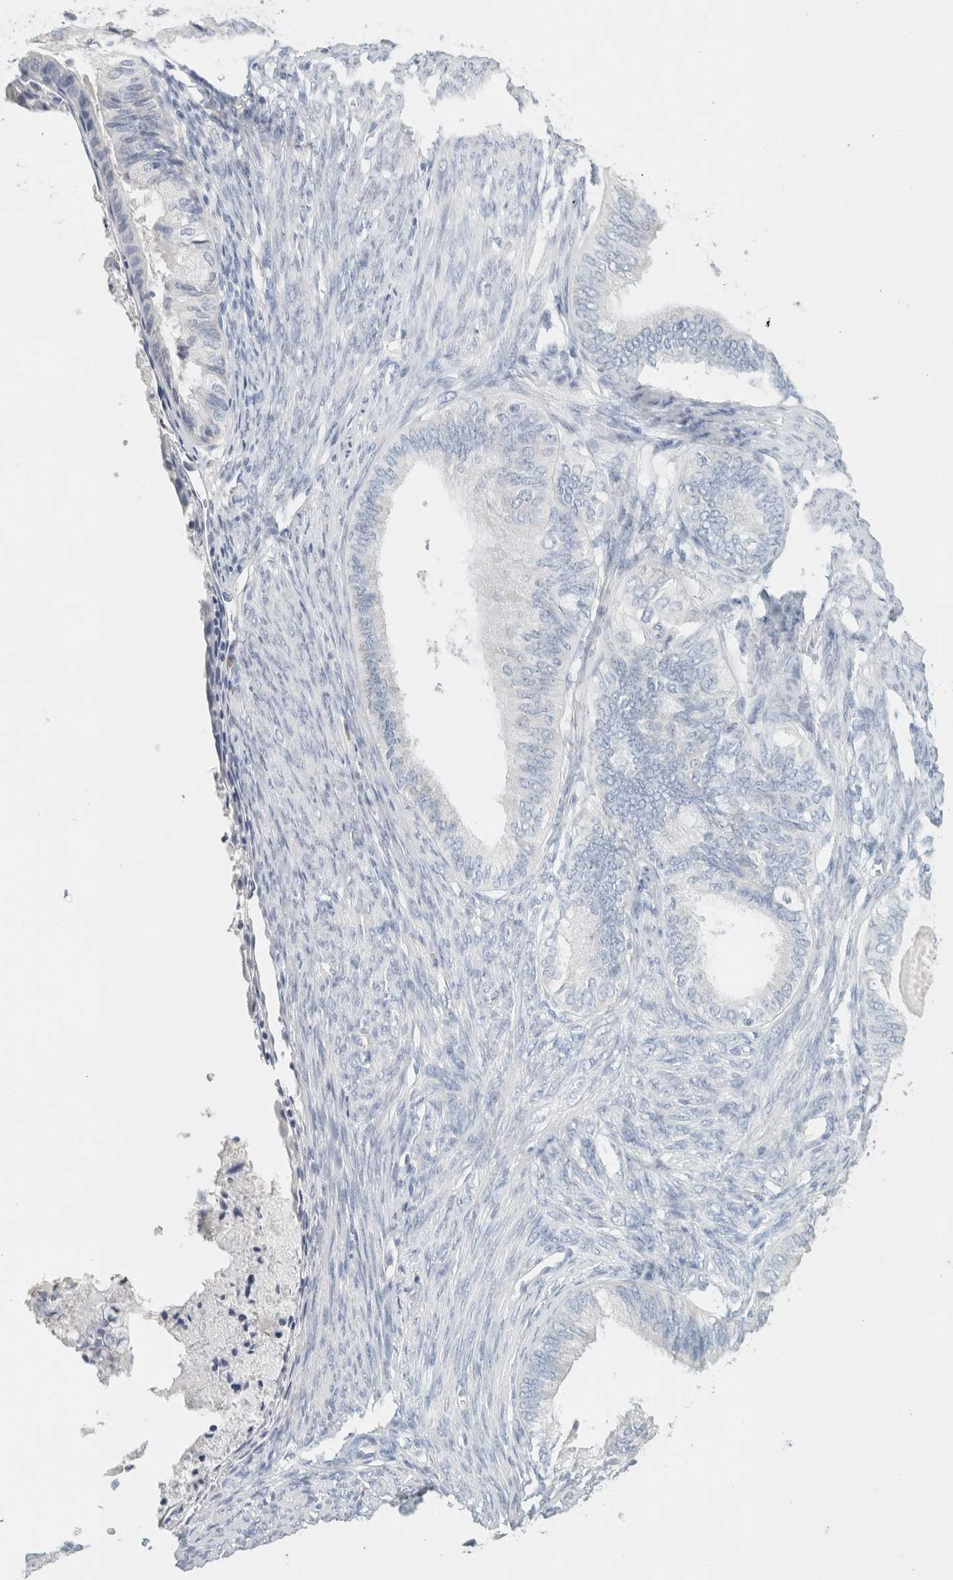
{"staining": {"intensity": "negative", "quantity": "none", "location": "none"}, "tissue": "endometrial cancer", "cell_type": "Tumor cells", "image_type": "cancer", "snomed": [{"axis": "morphology", "description": "Adenocarcinoma, NOS"}, {"axis": "topography", "description": "Endometrium"}], "caption": "There is no significant staining in tumor cells of endometrial adenocarcinoma. The staining was performed using DAB (3,3'-diaminobenzidine) to visualize the protein expression in brown, while the nuclei were stained in blue with hematoxylin (Magnification: 20x).", "gene": "NEFM", "patient": {"sex": "female", "age": 86}}